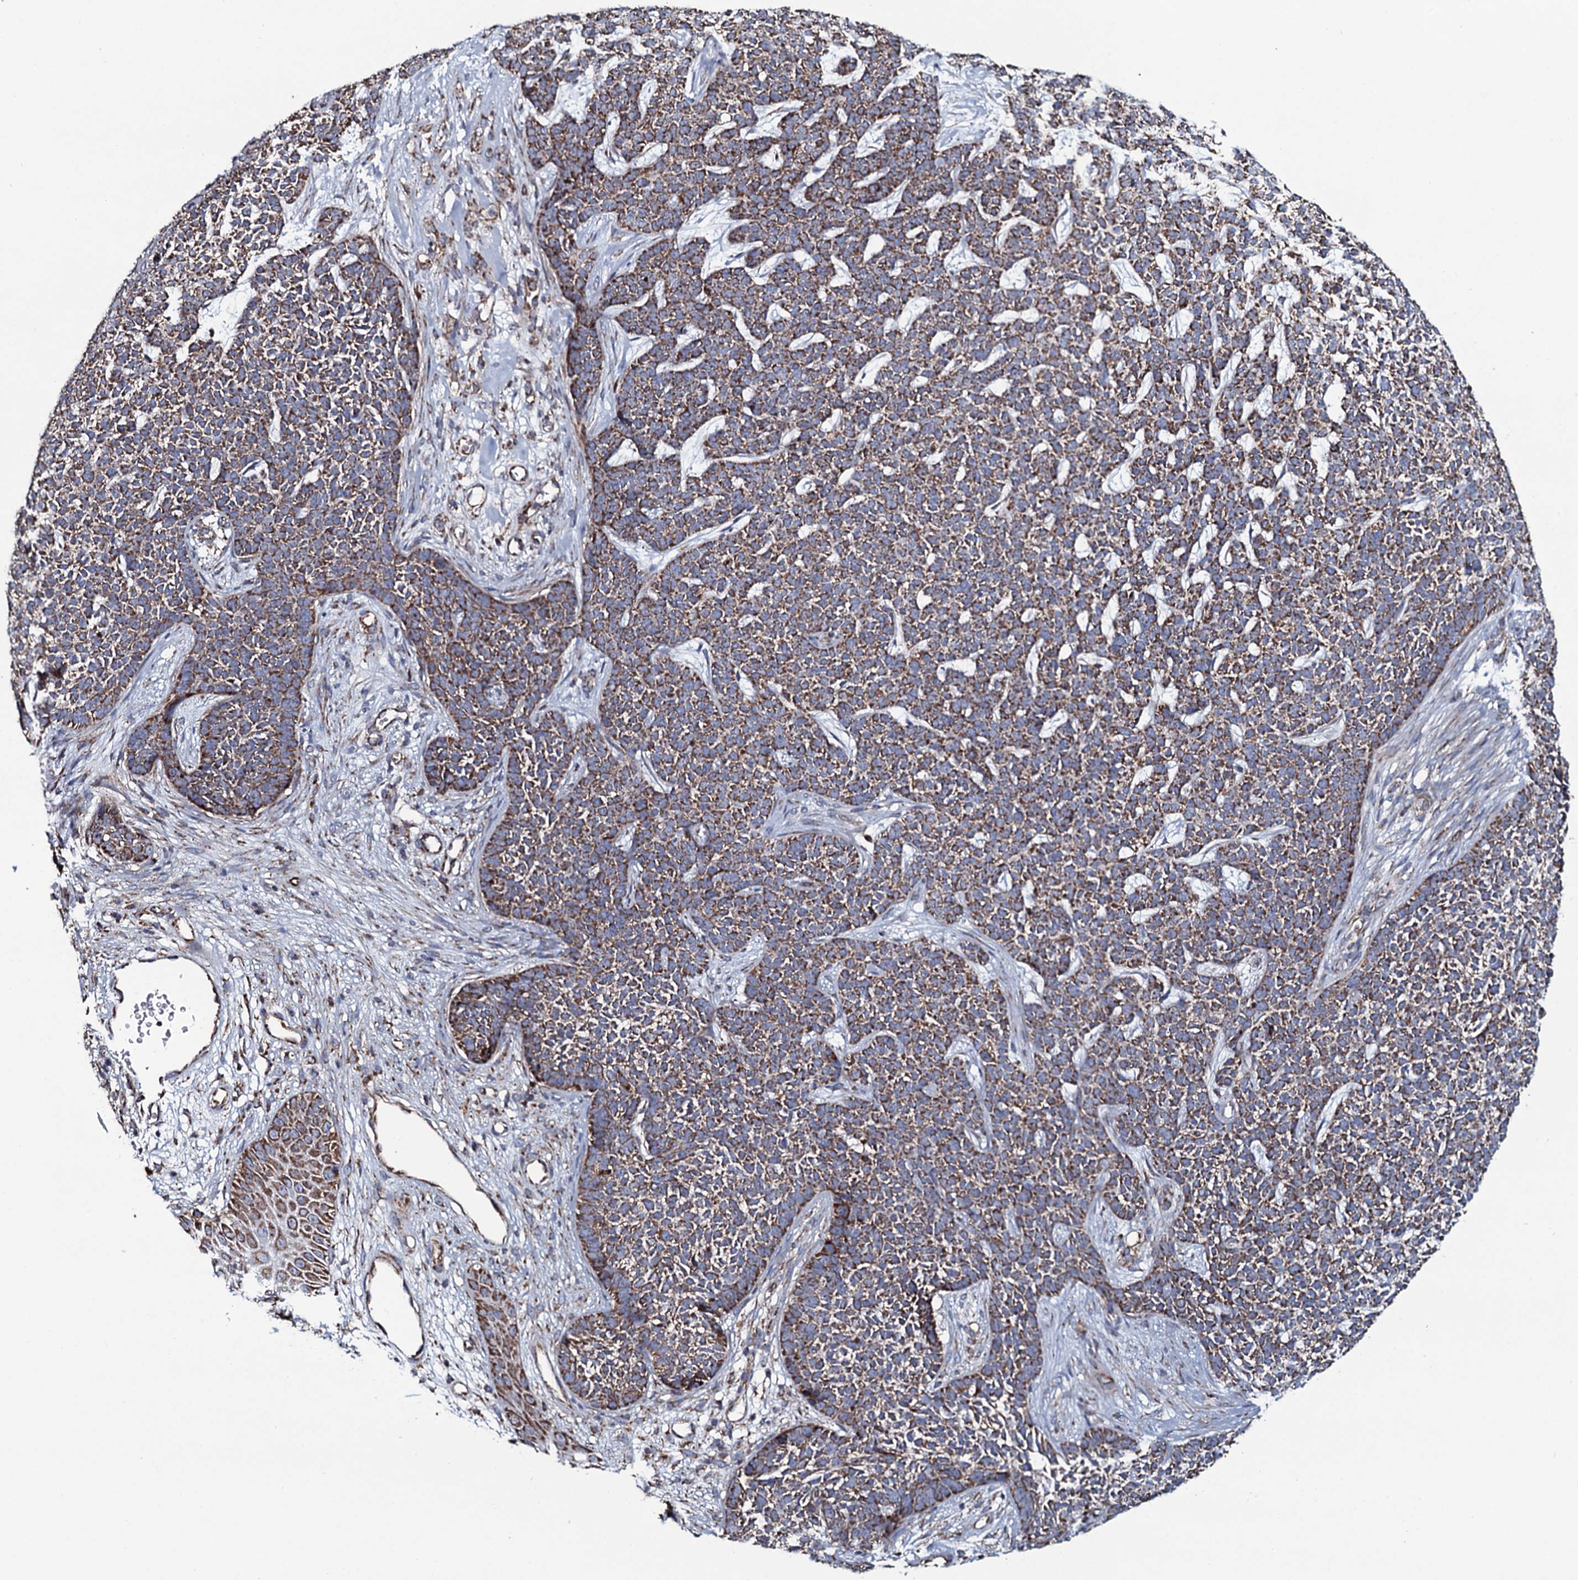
{"staining": {"intensity": "moderate", "quantity": ">75%", "location": "cytoplasmic/membranous"}, "tissue": "skin cancer", "cell_type": "Tumor cells", "image_type": "cancer", "snomed": [{"axis": "morphology", "description": "Basal cell carcinoma"}, {"axis": "topography", "description": "Skin"}], "caption": "Immunohistochemistry (IHC) staining of skin basal cell carcinoma, which displays medium levels of moderate cytoplasmic/membranous staining in about >75% of tumor cells indicating moderate cytoplasmic/membranous protein expression. The staining was performed using DAB (3,3'-diaminobenzidine) (brown) for protein detection and nuclei were counterstained in hematoxylin (blue).", "gene": "EVC2", "patient": {"sex": "female", "age": 84}}